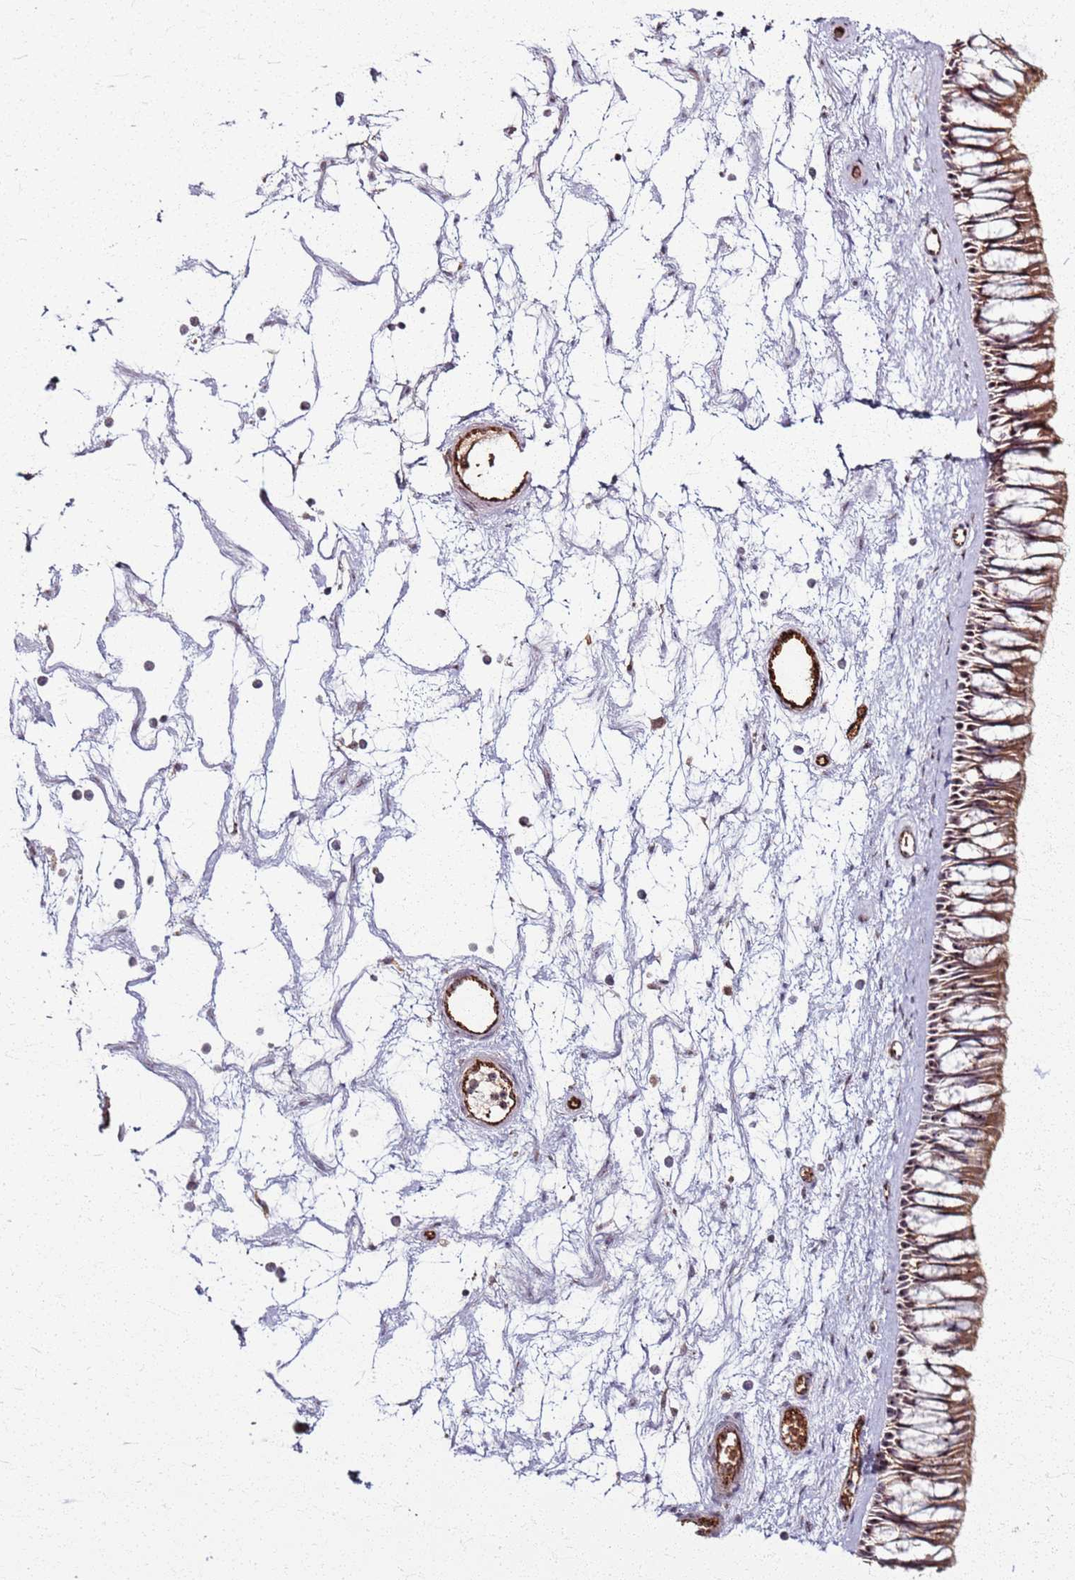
{"staining": {"intensity": "moderate", "quantity": ">75%", "location": "cytoplasmic/membranous,nuclear"}, "tissue": "nasopharynx", "cell_type": "Respiratory epithelial cells", "image_type": "normal", "snomed": [{"axis": "morphology", "description": "Normal tissue, NOS"}, {"axis": "topography", "description": "Nasopharynx"}], "caption": "DAB immunohistochemical staining of benign nasopharynx exhibits moderate cytoplasmic/membranous,nuclear protein staining in about >75% of respiratory epithelial cells.", "gene": "KRI1", "patient": {"sex": "male", "age": 64}}